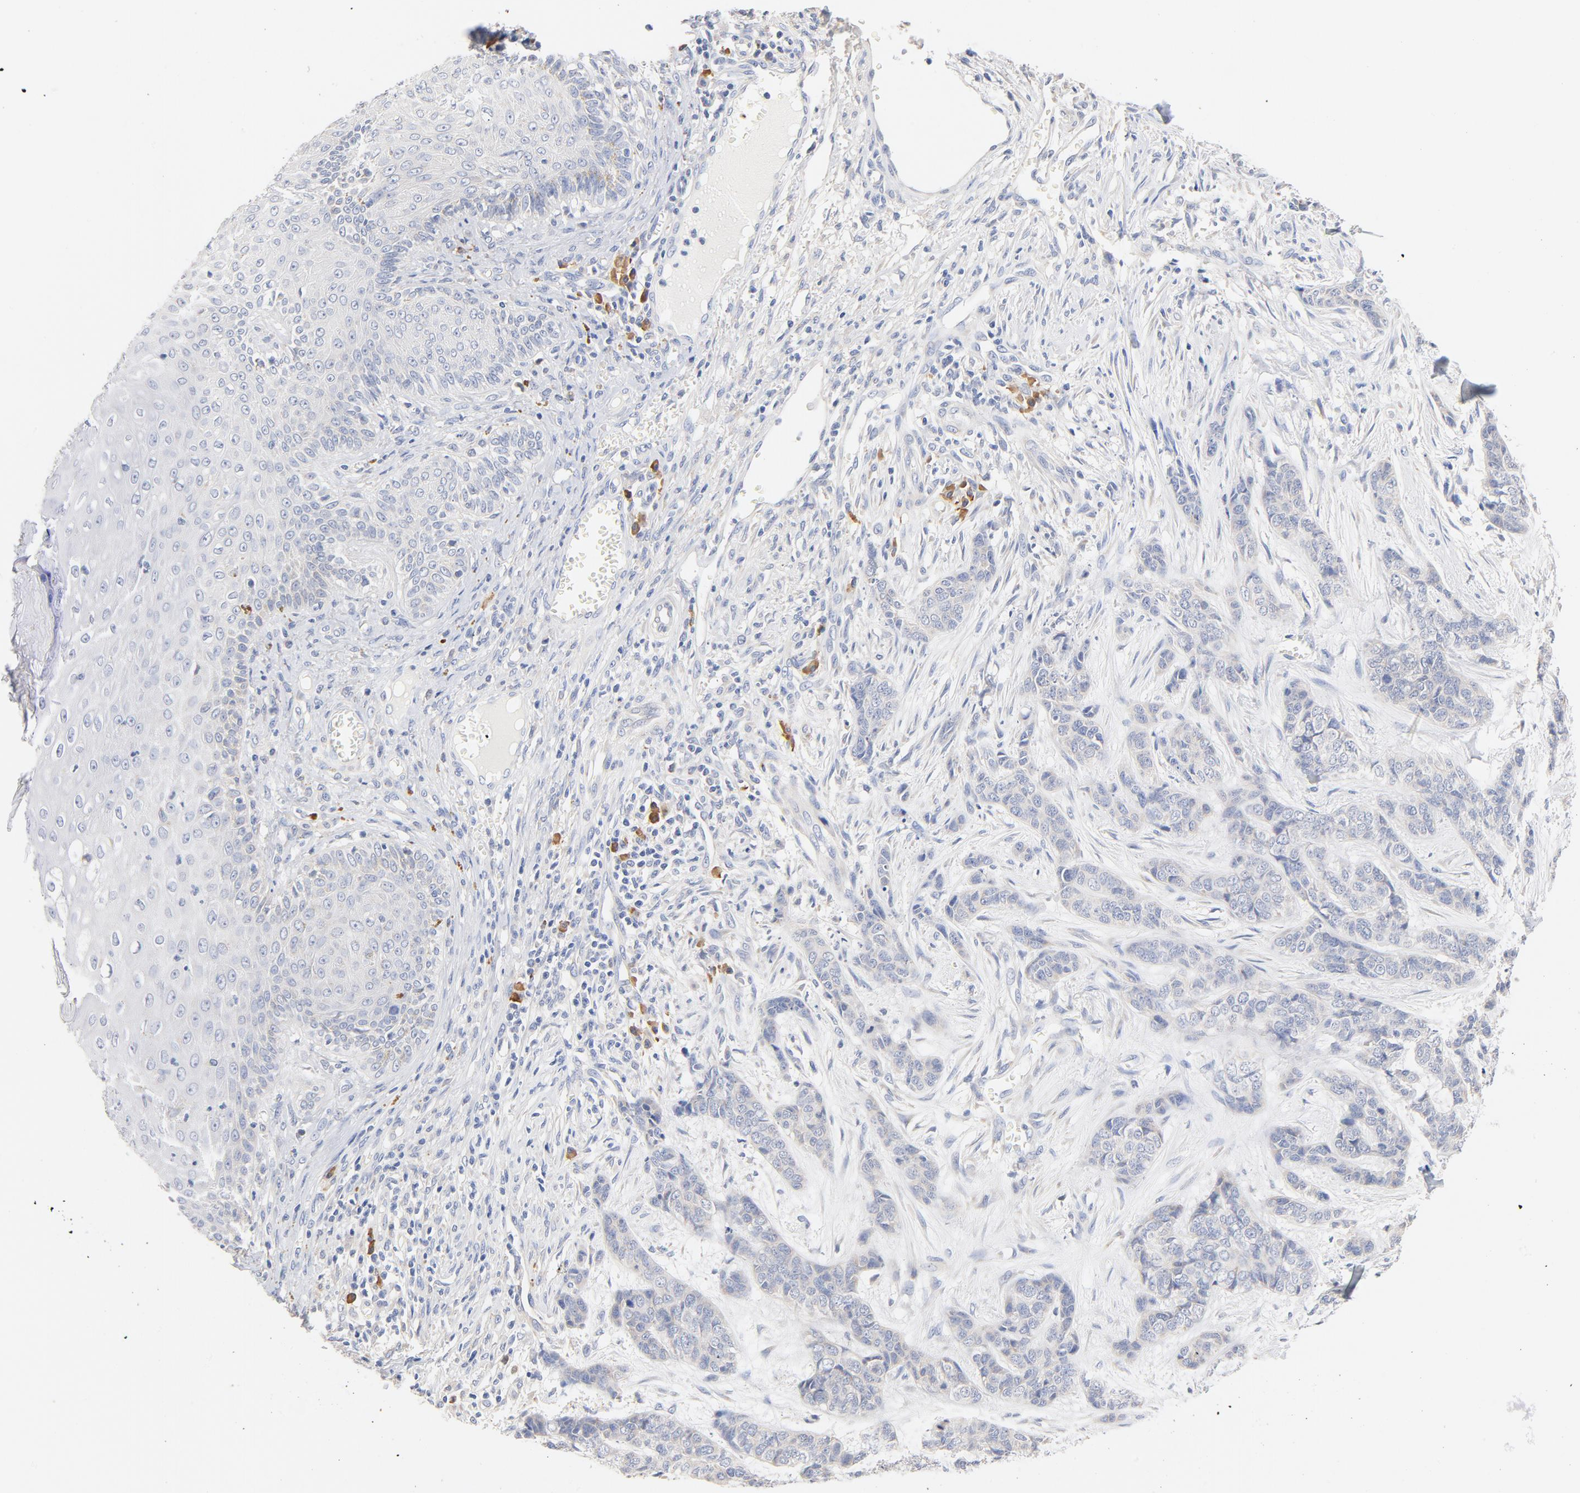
{"staining": {"intensity": "negative", "quantity": "none", "location": "none"}, "tissue": "skin cancer", "cell_type": "Tumor cells", "image_type": "cancer", "snomed": [{"axis": "morphology", "description": "Basal cell carcinoma"}, {"axis": "topography", "description": "Skin"}], "caption": "The photomicrograph demonstrates no staining of tumor cells in basal cell carcinoma (skin).", "gene": "TLR4", "patient": {"sex": "female", "age": 64}}